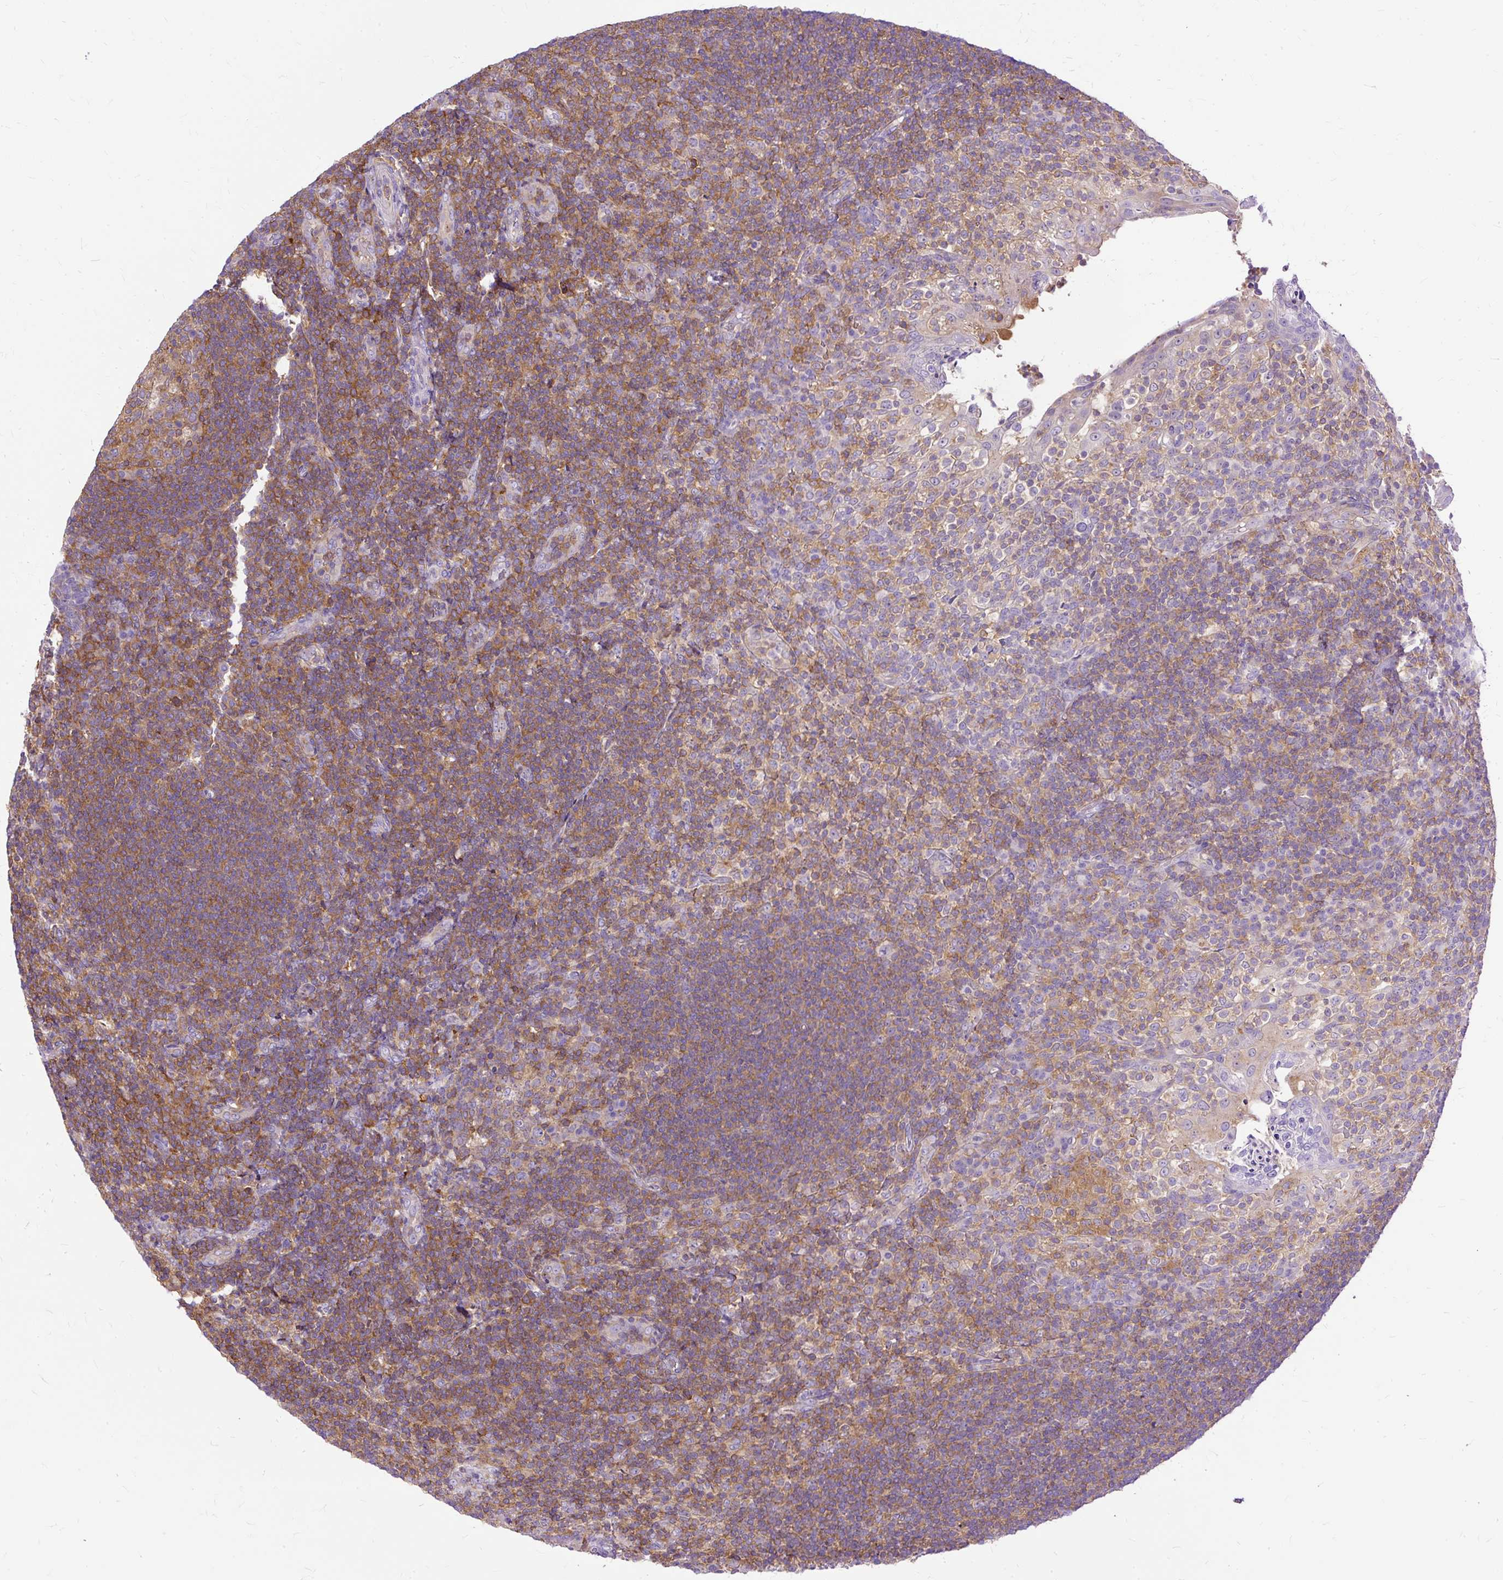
{"staining": {"intensity": "moderate", "quantity": ">75%", "location": "cytoplasmic/membranous"}, "tissue": "tonsil", "cell_type": "Germinal center cells", "image_type": "normal", "snomed": [{"axis": "morphology", "description": "Normal tissue, NOS"}, {"axis": "topography", "description": "Tonsil"}], "caption": "Immunohistochemical staining of unremarkable human tonsil demonstrates >75% levels of moderate cytoplasmic/membranous protein expression in about >75% of germinal center cells. (DAB (3,3'-diaminobenzidine) IHC with brightfield microscopy, high magnification).", "gene": "TWF2", "patient": {"sex": "female", "age": 10}}